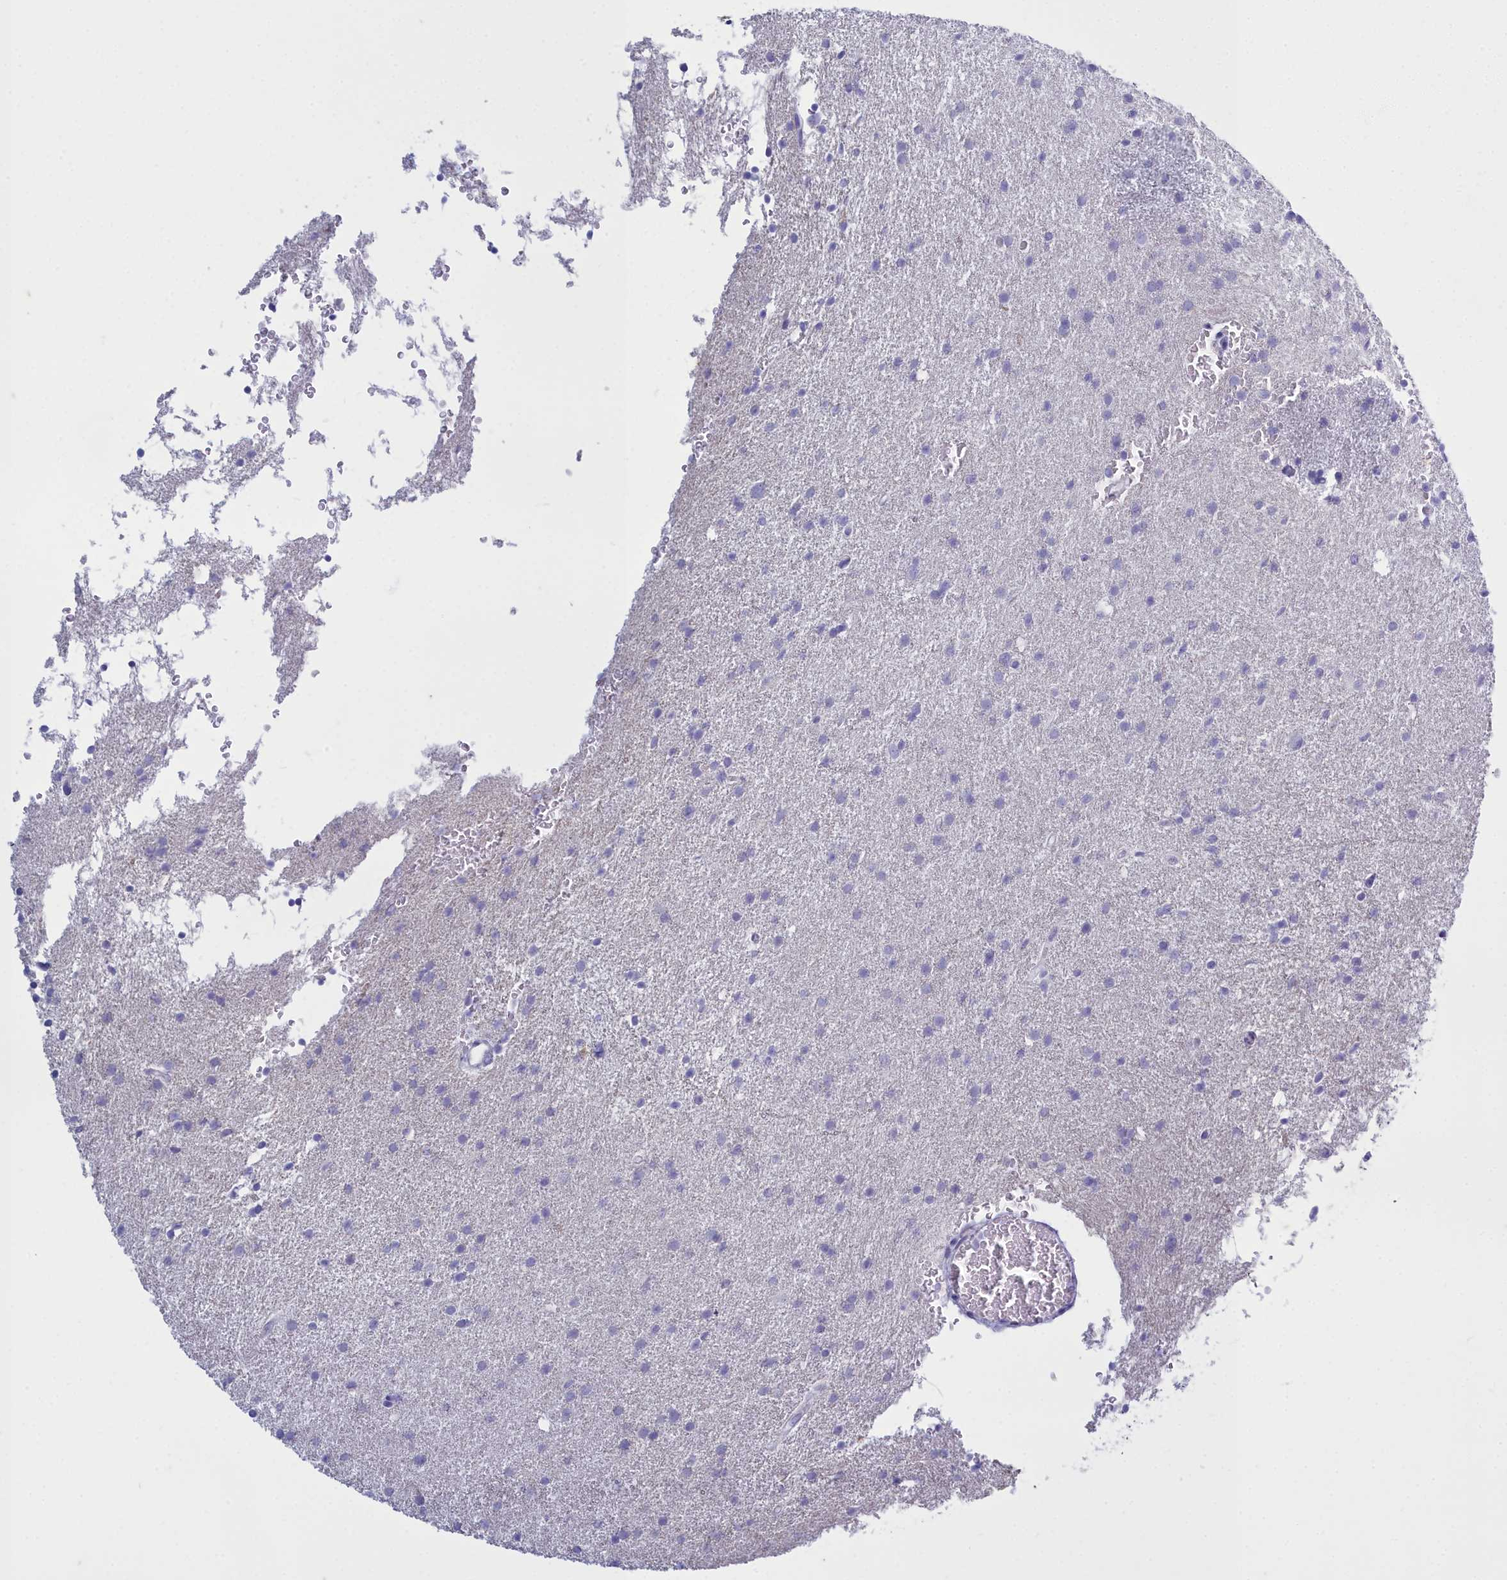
{"staining": {"intensity": "negative", "quantity": "none", "location": "none"}, "tissue": "glioma", "cell_type": "Tumor cells", "image_type": "cancer", "snomed": [{"axis": "morphology", "description": "Glioma, malignant, High grade"}, {"axis": "topography", "description": "Cerebral cortex"}], "caption": "Immunohistochemistry (IHC) of high-grade glioma (malignant) demonstrates no staining in tumor cells.", "gene": "TMEM97", "patient": {"sex": "female", "age": 36}}